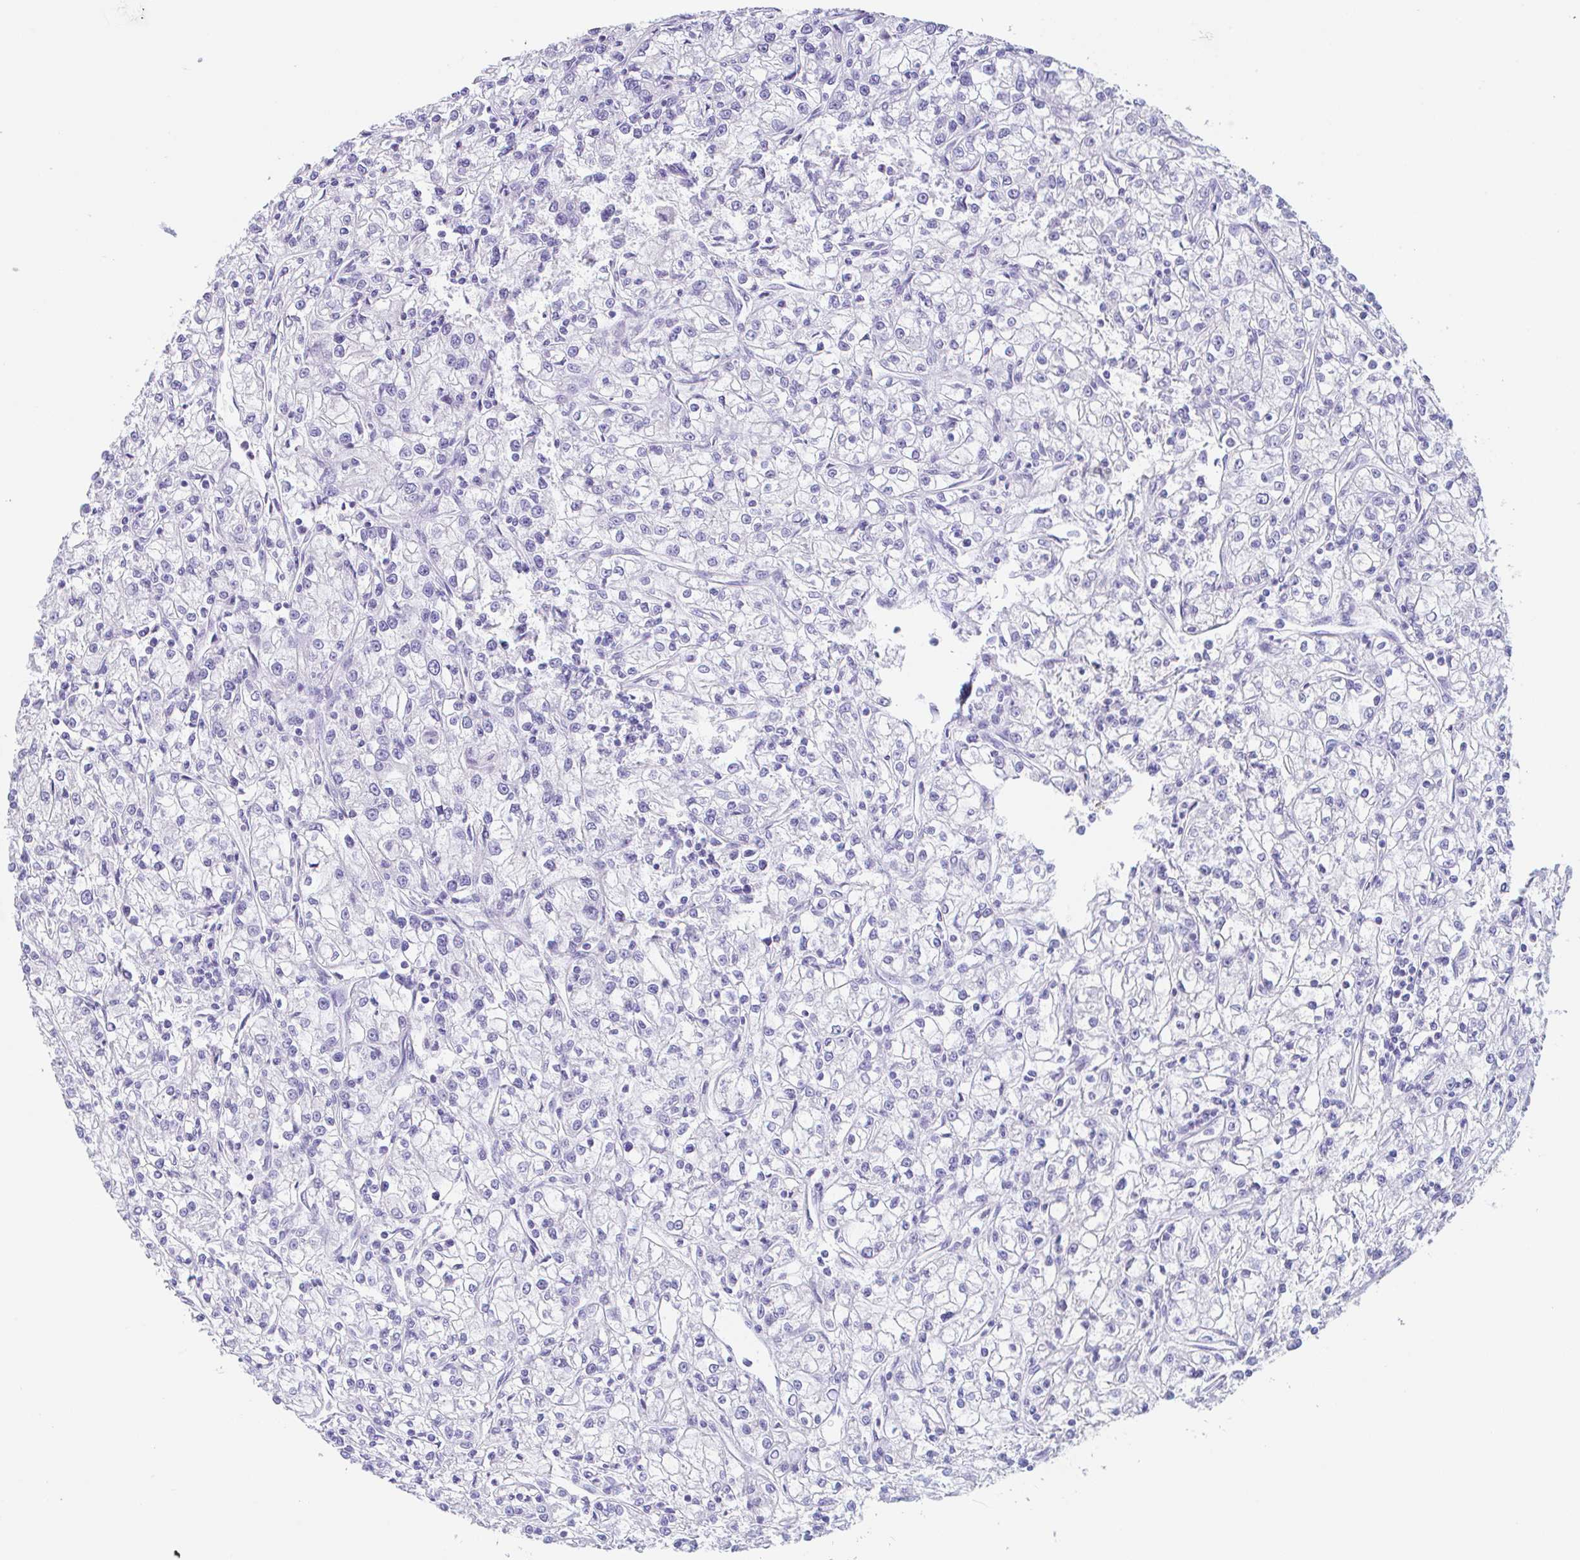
{"staining": {"intensity": "negative", "quantity": "none", "location": "none"}, "tissue": "renal cancer", "cell_type": "Tumor cells", "image_type": "cancer", "snomed": [{"axis": "morphology", "description": "Adenocarcinoma, NOS"}, {"axis": "topography", "description": "Kidney"}], "caption": "DAB immunohistochemical staining of renal cancer (adenocarcinoma) reveals no significant positivity in tumor cells. (DAB IHC, high magnification).", "gene": "TAS2R41", "patient": {"sex": "female", "age": 59}}